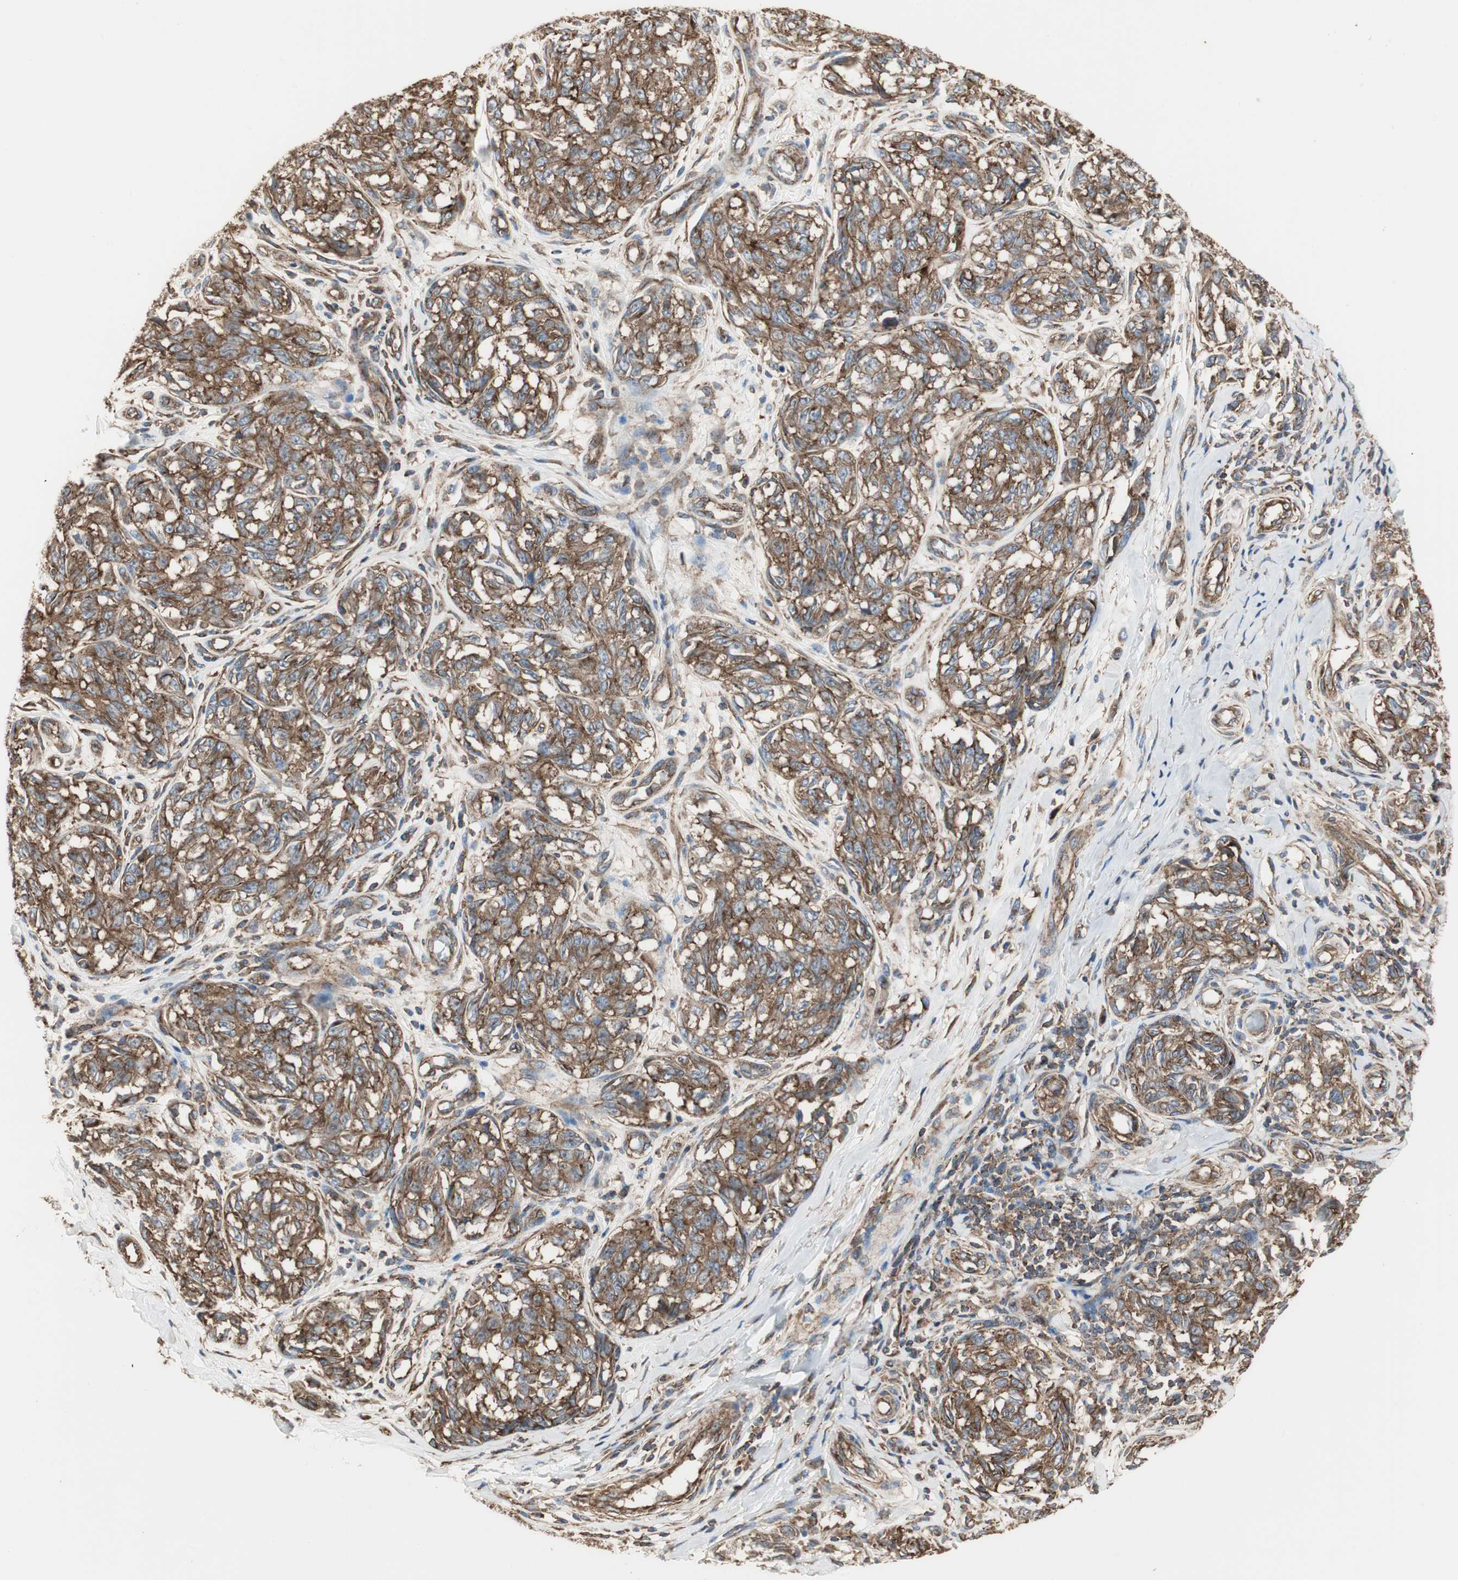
{"staining": {"intensity": "strong", "quantity": ">75%", "location": "cytoplasmic/membranous"}, "tissue": "melanoma", "cell_type": "Tumor cells", "image_type": "cancer", "snomed": [{"axis": "morphology", "description": "Malignant melanoma, NOS"}, {"axis": "topography", "description": "Skin"}], "caption": "Immunohistochemical staining of human malignant melanoma exhibits strong cytoplasmic/membranous protein staining in approximately >75% of tumor cells.", "gene": "H6PD", "patient": {"sex": "female", "age": 64}}